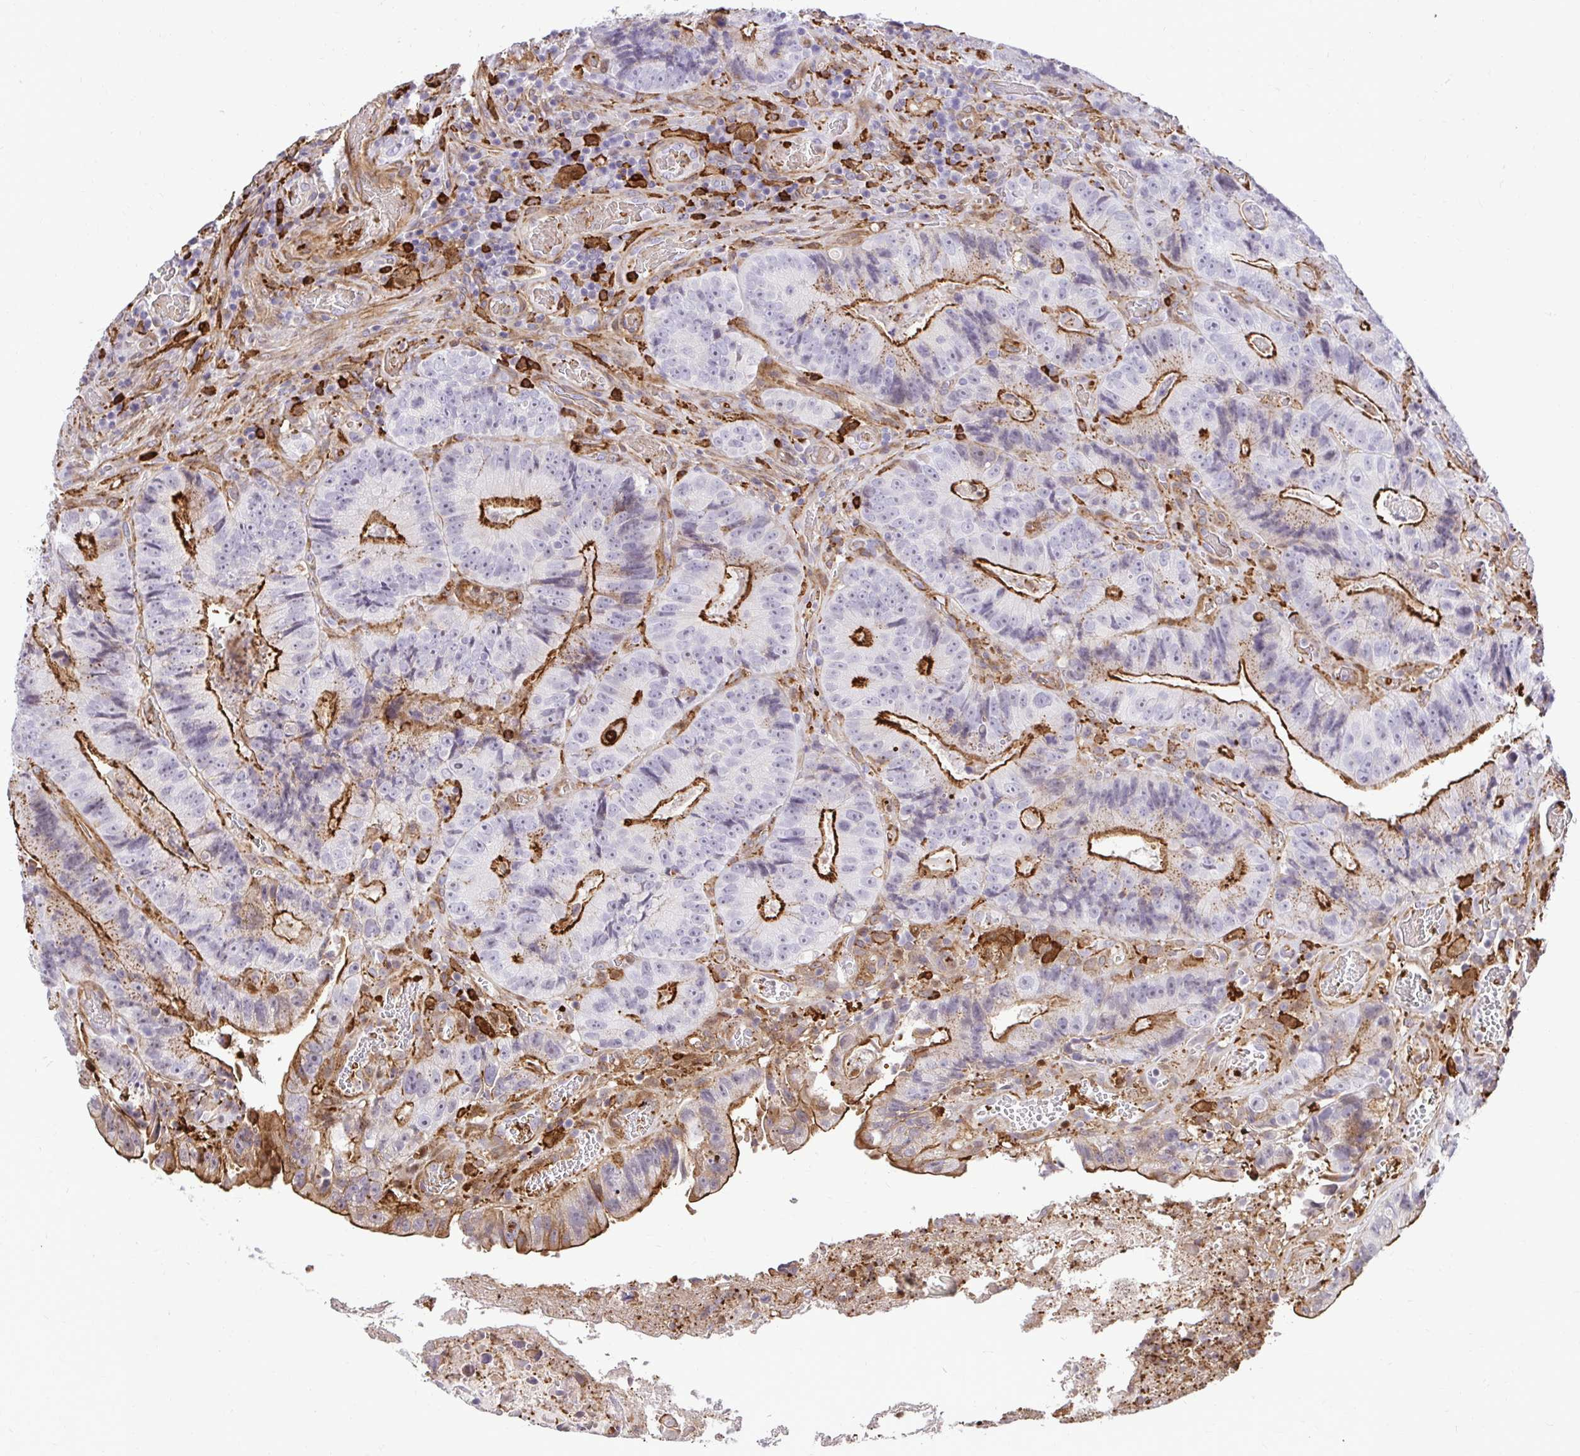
{"staining": {"intensity": "strong", "quantity": "25%-75%", "location": "cytoplasmic/membranous"}, "tissue": "colorectal cancer", "cell_type": "Tumor cells", "image_type": "cancer", "snomed": [{"axis": "morphology", "description": "Adenocarcinoma, NOS"}, {"axis": "topography", "description": "Colon"}], "caption": "Immunohistochemical staining of colorectal cancer displays high levels of strong cytoplasmic/membranous protein positivity in approximately 25%-75% of tumor cells. (DAB IHC, brown staining for protein, blue staining for nuclei).", "gene": "GSN", "patient": {"sex": "female", "age": 86}}